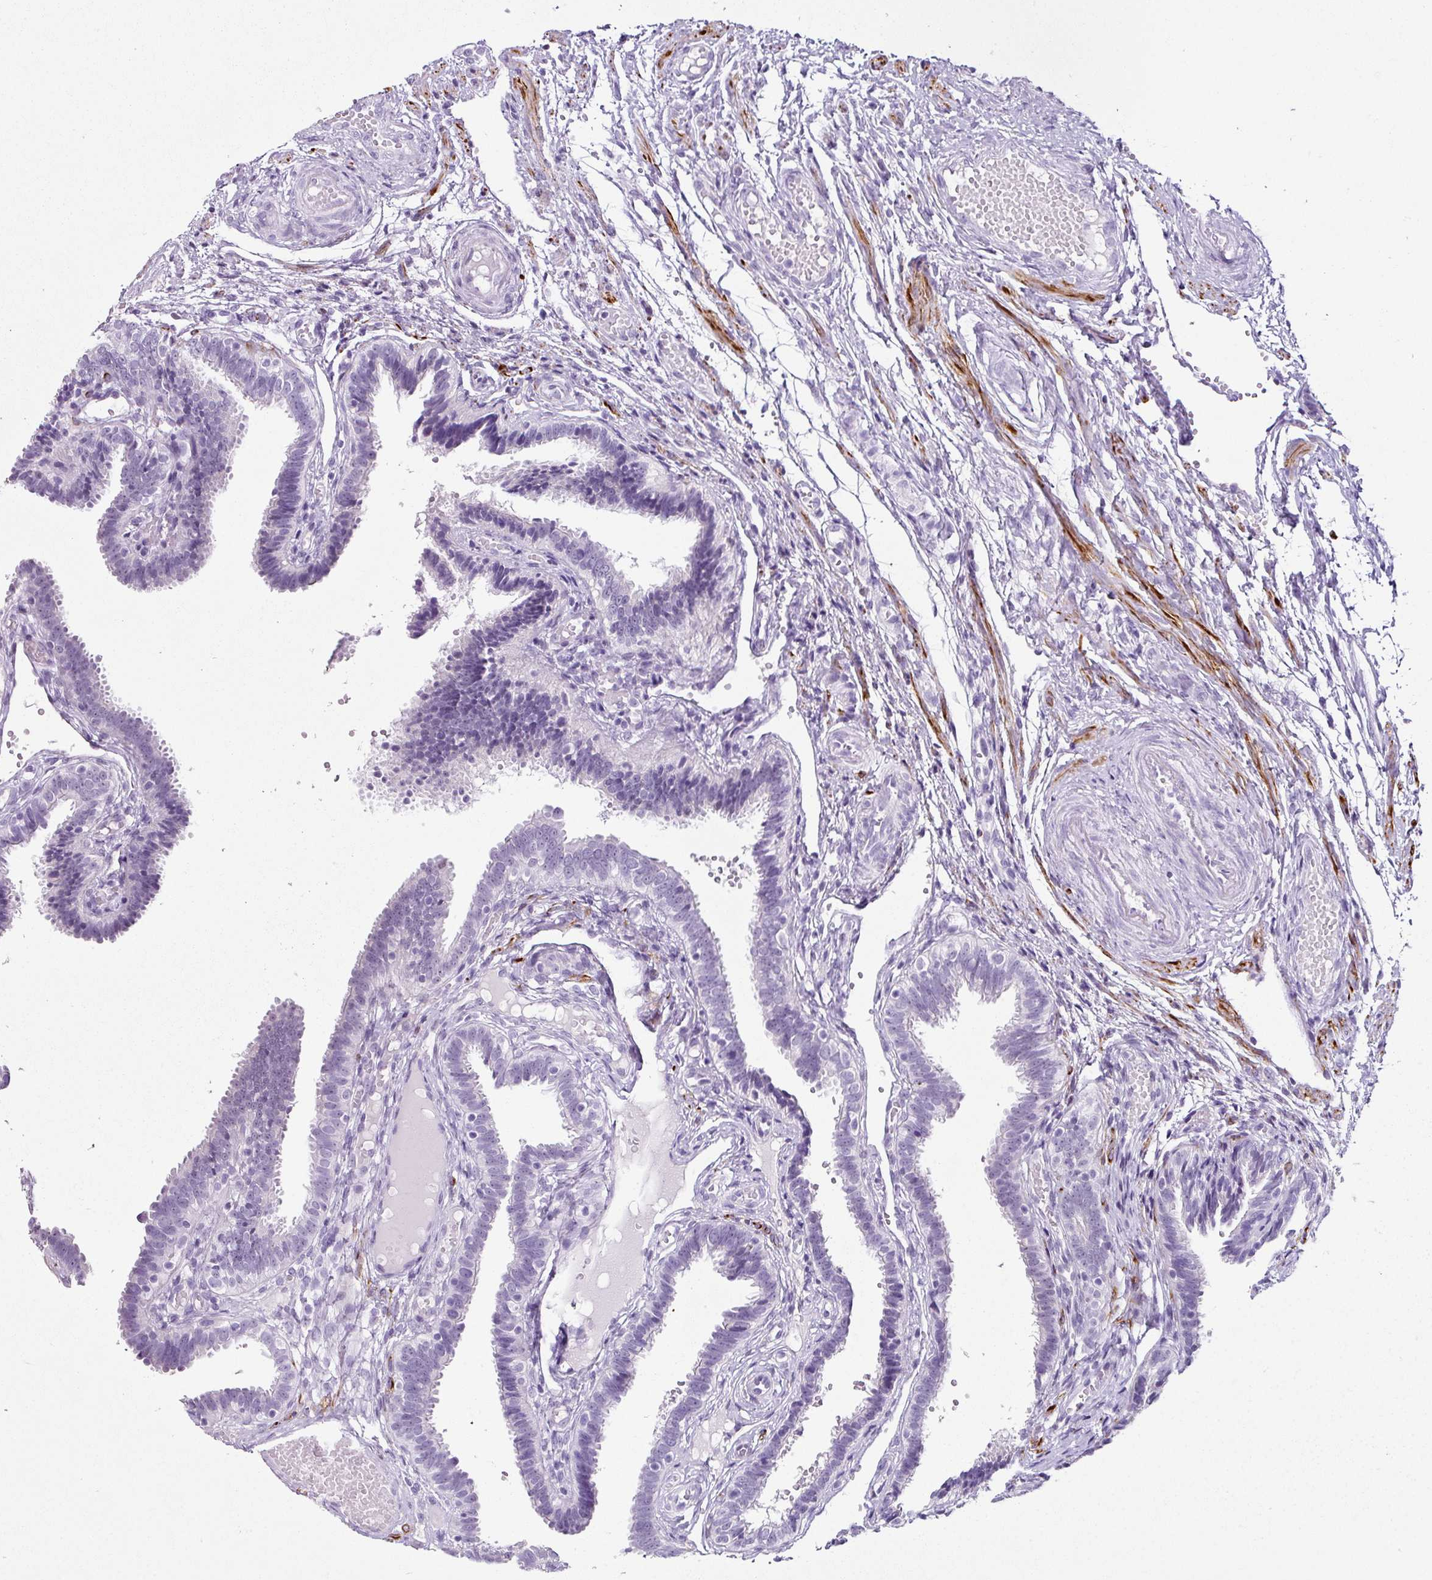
{"staining": {"intensity": "negative", "quantity": "none", "location": "none"}, "tissue": "fallopian tube", "cell_type": "Glandular cells", "image_type": "normal", "snomed": [{"axis": "morphology", "description": "Normal tissue, NOS"}, {"axis": "topography", "description": "Fallopian tube"}], "caption": "Immunohistochemistry histopathology image of unremarkable human fallopian tube stained for a protein (brown), which displays no positivity in glandular cells.", "gene": "TRA2A", "patient": {"sex": "female", "age": 37}}